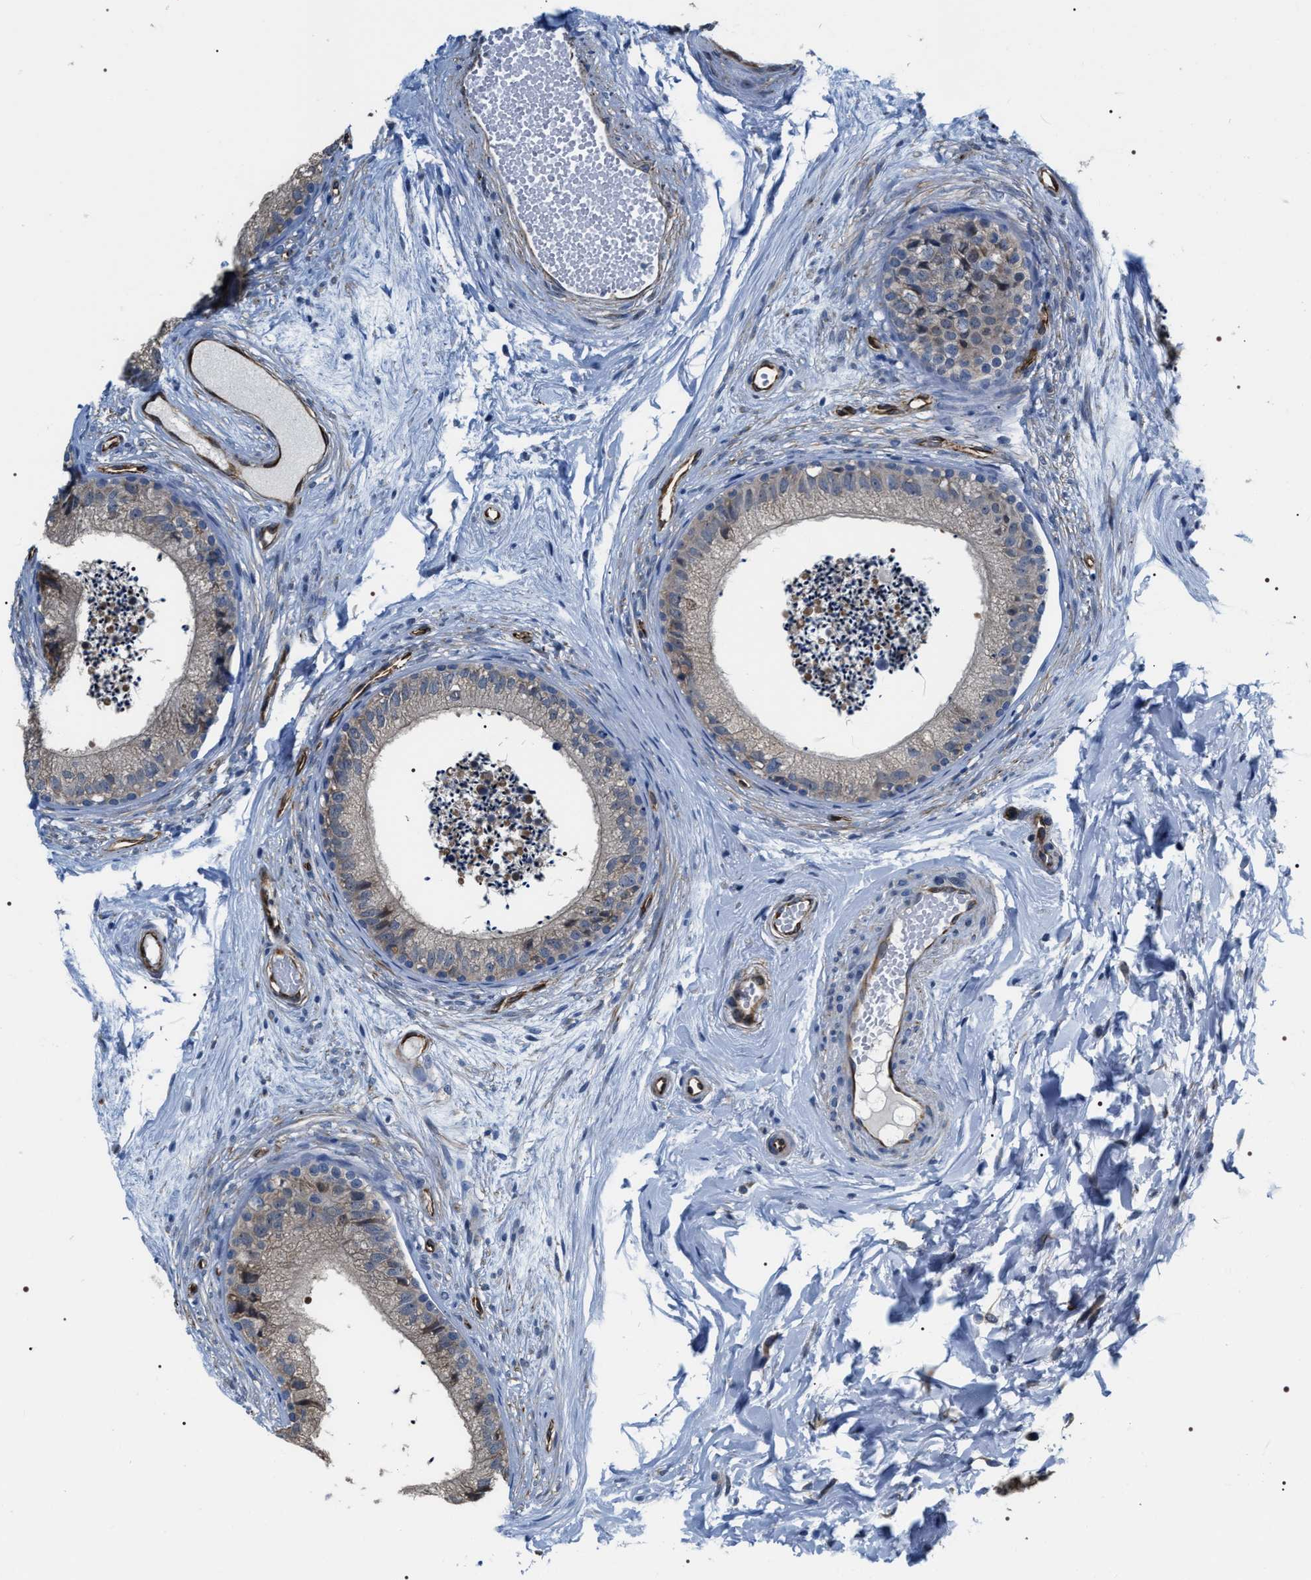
{"staining": {"intensity": "negative", "quantity": "none", "location": "none"}, "tissue": "epididymis", "cell_type": "Glandular cells", "image_type": "normal", "snomed": [{"axis": "morphology", "description": "Normal tissue, NOS"}, {"axis": "topography", "description": "Epididymis"}], "caption": "High power microscopy histopathology image of an IHC image of unremarkable epididymis, revealing no significant positivity in glandular cells. (DAB immunohistochemistry (IHC) visualized using brightfield microscopy, high magnification).", "gene": "PKD1L1", "patient": {"sex": "male", "age": 56}}